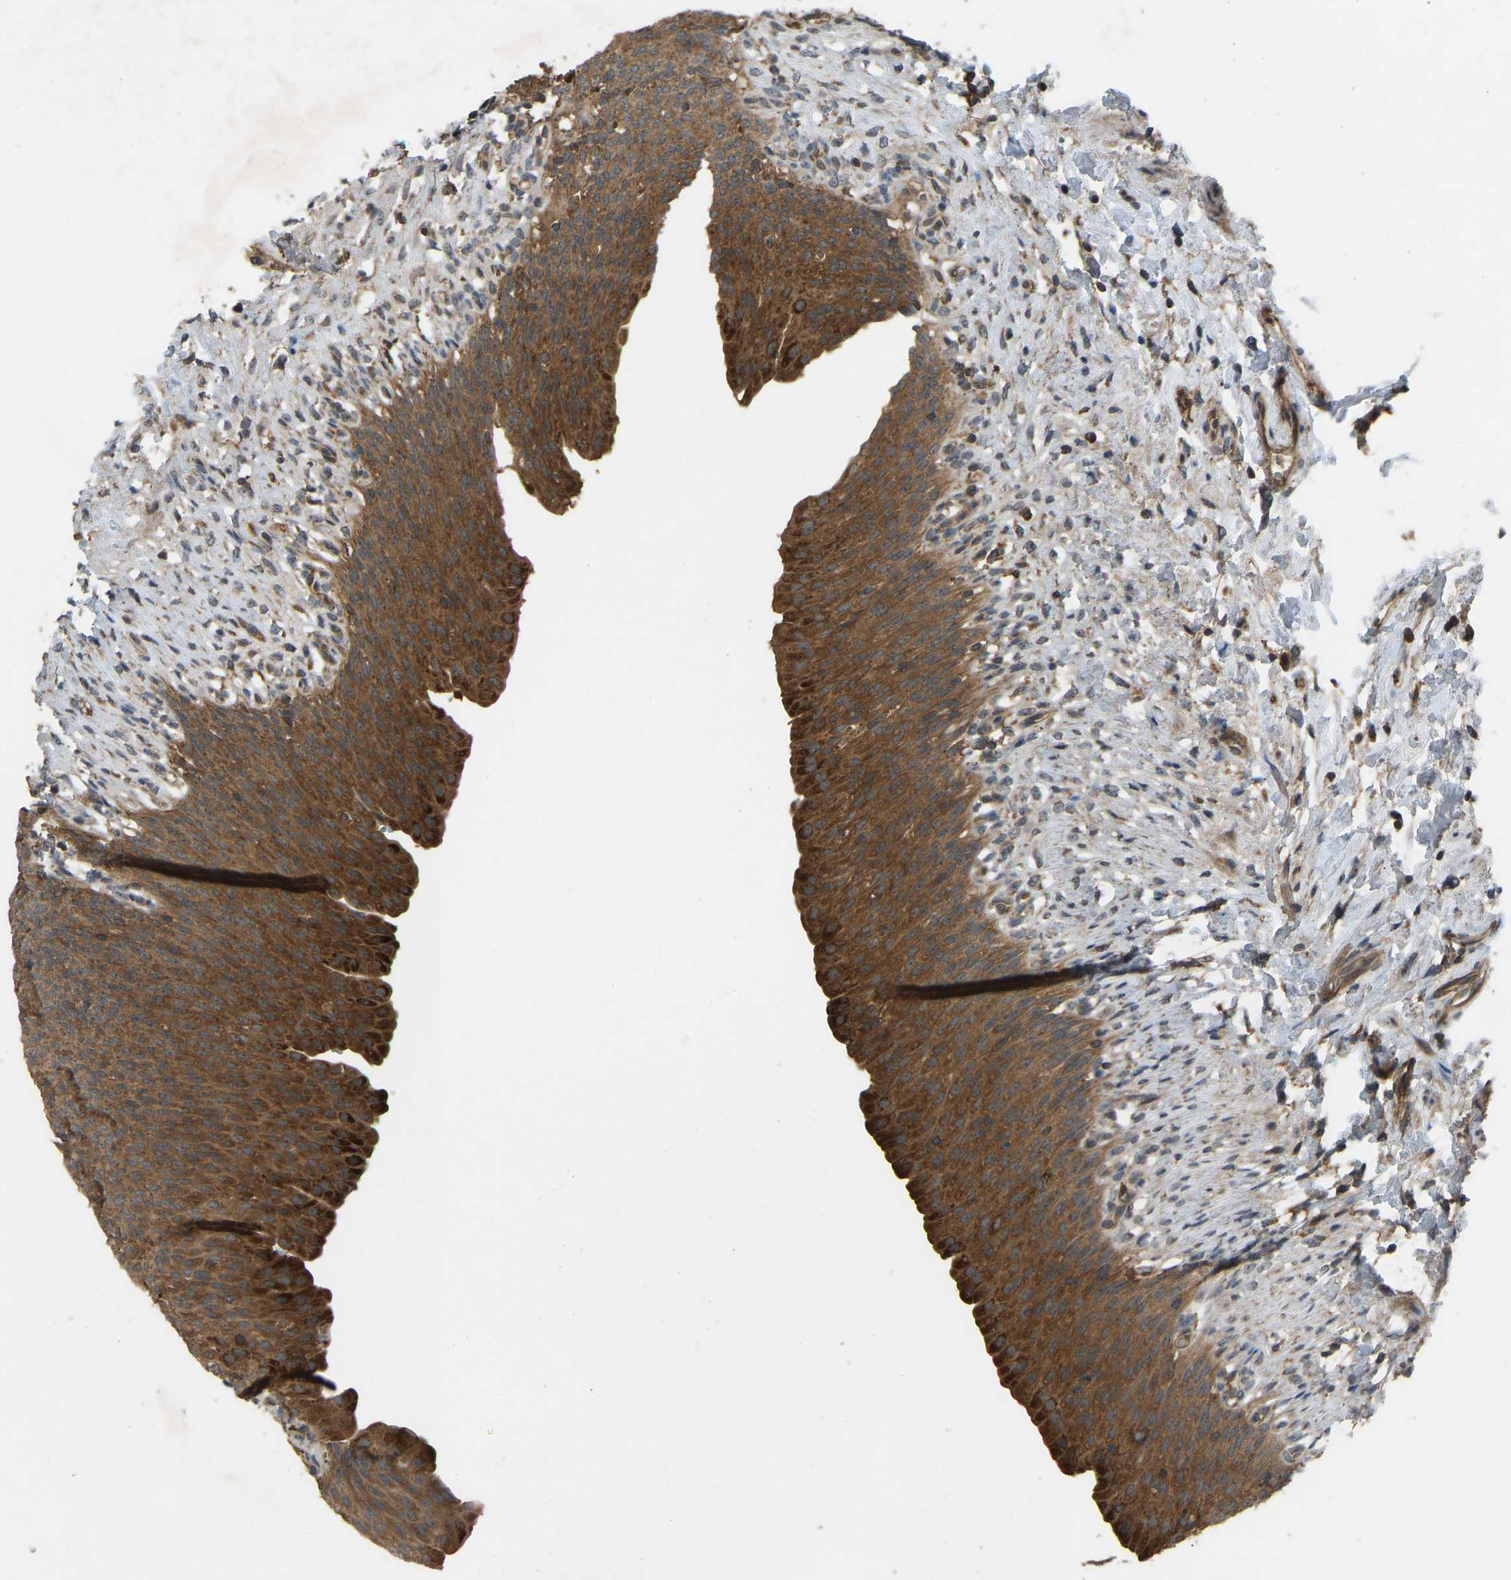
{"staining": {"intensity": "strong", "quantity": ">75%", "location": "cytoplasmic/membranous"}, "tissue": "urinary bladder", "cell_type": "Urothelial cells", "image_type": "normal", "snomed": [{"axis": "morphology", "description": "Normal tissue, NOS"}, {"axis": "topography", "description": "Urinary bladder"}], "caption": "Brown immunohistochemical staining in normal human urinary bladder reveals strong cytoplasmic/membranous expression in about >75% of urothelial cells.", "gene": "ZNF71", "patient": {"sex": "female", "age": 79}}